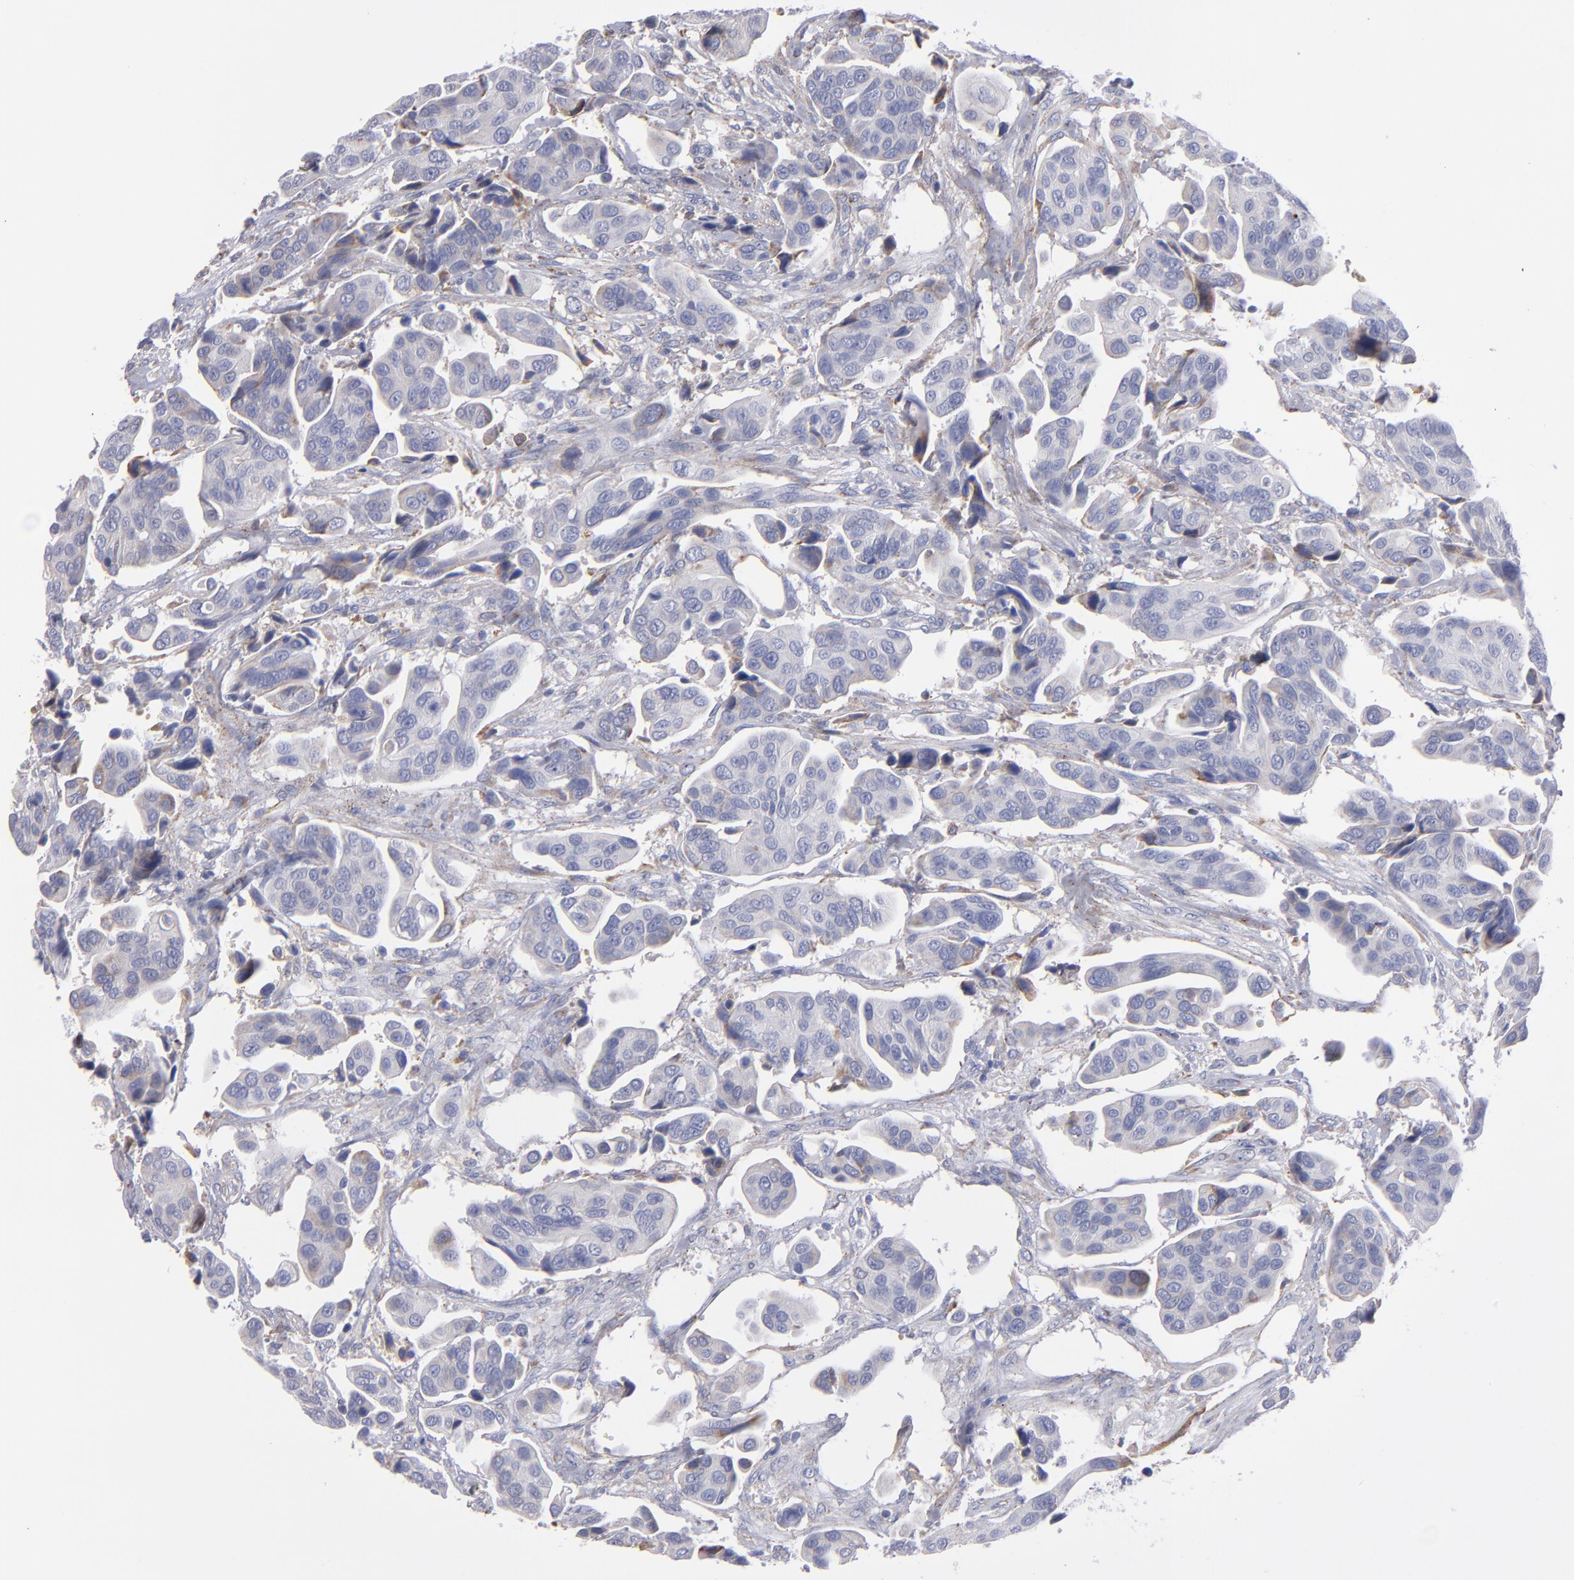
{"staining": {"intensity": "weak", "quantity": "<25%", "location": "cytoplasmic/membranous"}, "tissue": "urothelial cancer", "cell_type": "Tumor cells", "image_type": "cancer", "snomed": [{"axis": "morphology", "description": "Adenocarcinoma, NOS"}, {"axis": "topography", "description": "Urinary bladder"}], "caption": "Immunohistochemistry image of human adenocarcinoma stained for a protein (brown), which shows no positivity in tumor cells.", "gene": "MFGE8", "patient": {"sex": "male", "age": 61}}